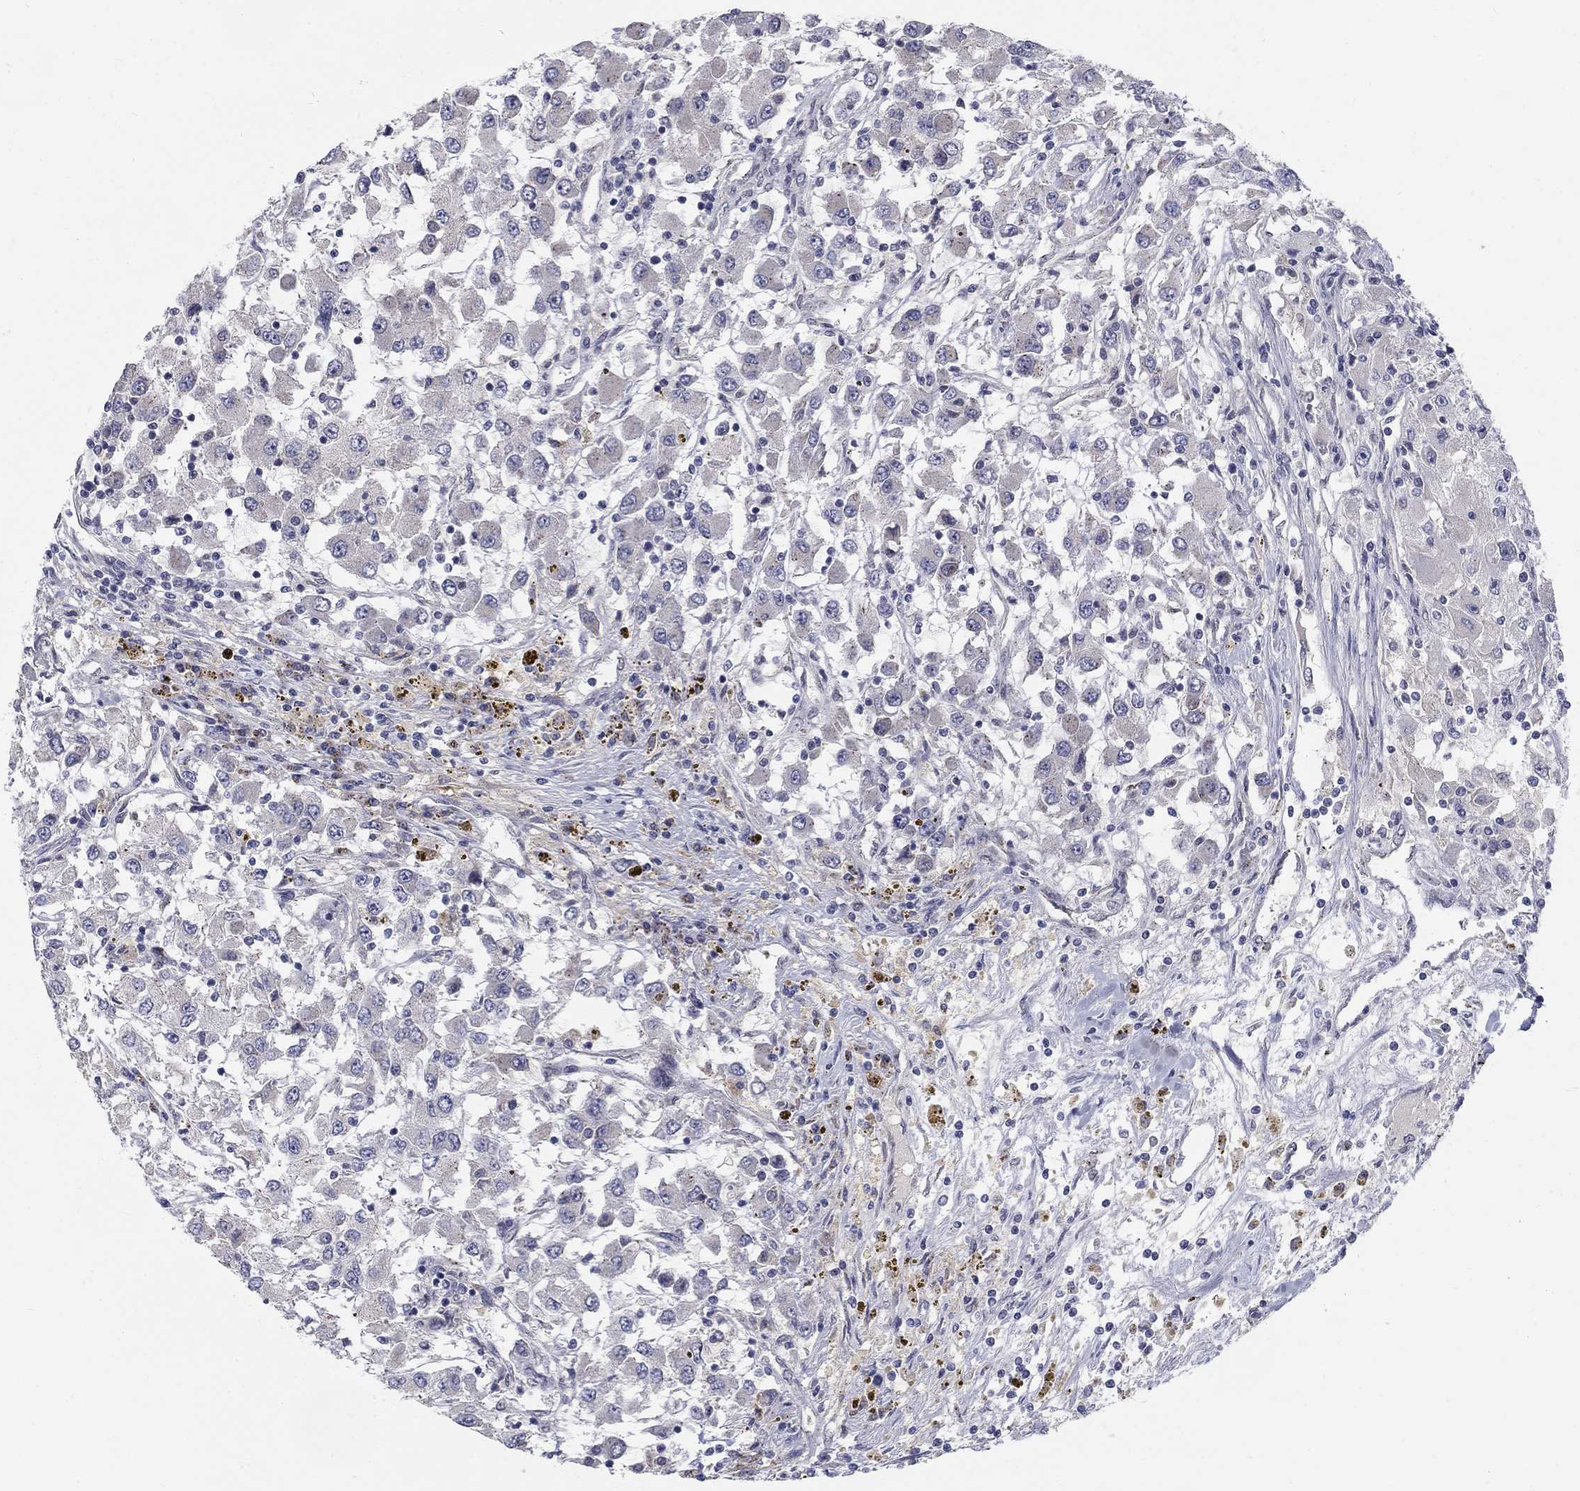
{"staining": {"intensity": "negative", "quantity": "none", "location": "none"}, "tissue": "renal cancer", "cell_type": "Tumor cells", "image_type": "cancer", "snomed": [{"axis": "morphology", "description": "Adenocarcinoma, NOS"}, {"axis": "topography", "description": "Kidney"}], "caption": "This micrograph is of renal cancer (adenocarcinoma) stained with IHC to label a protein in brown with the nuclei are counter-stained blue. There is no staining in tumor cells.", "gene": "PANK3", "patient": {"sex": "female", "age": 67}}